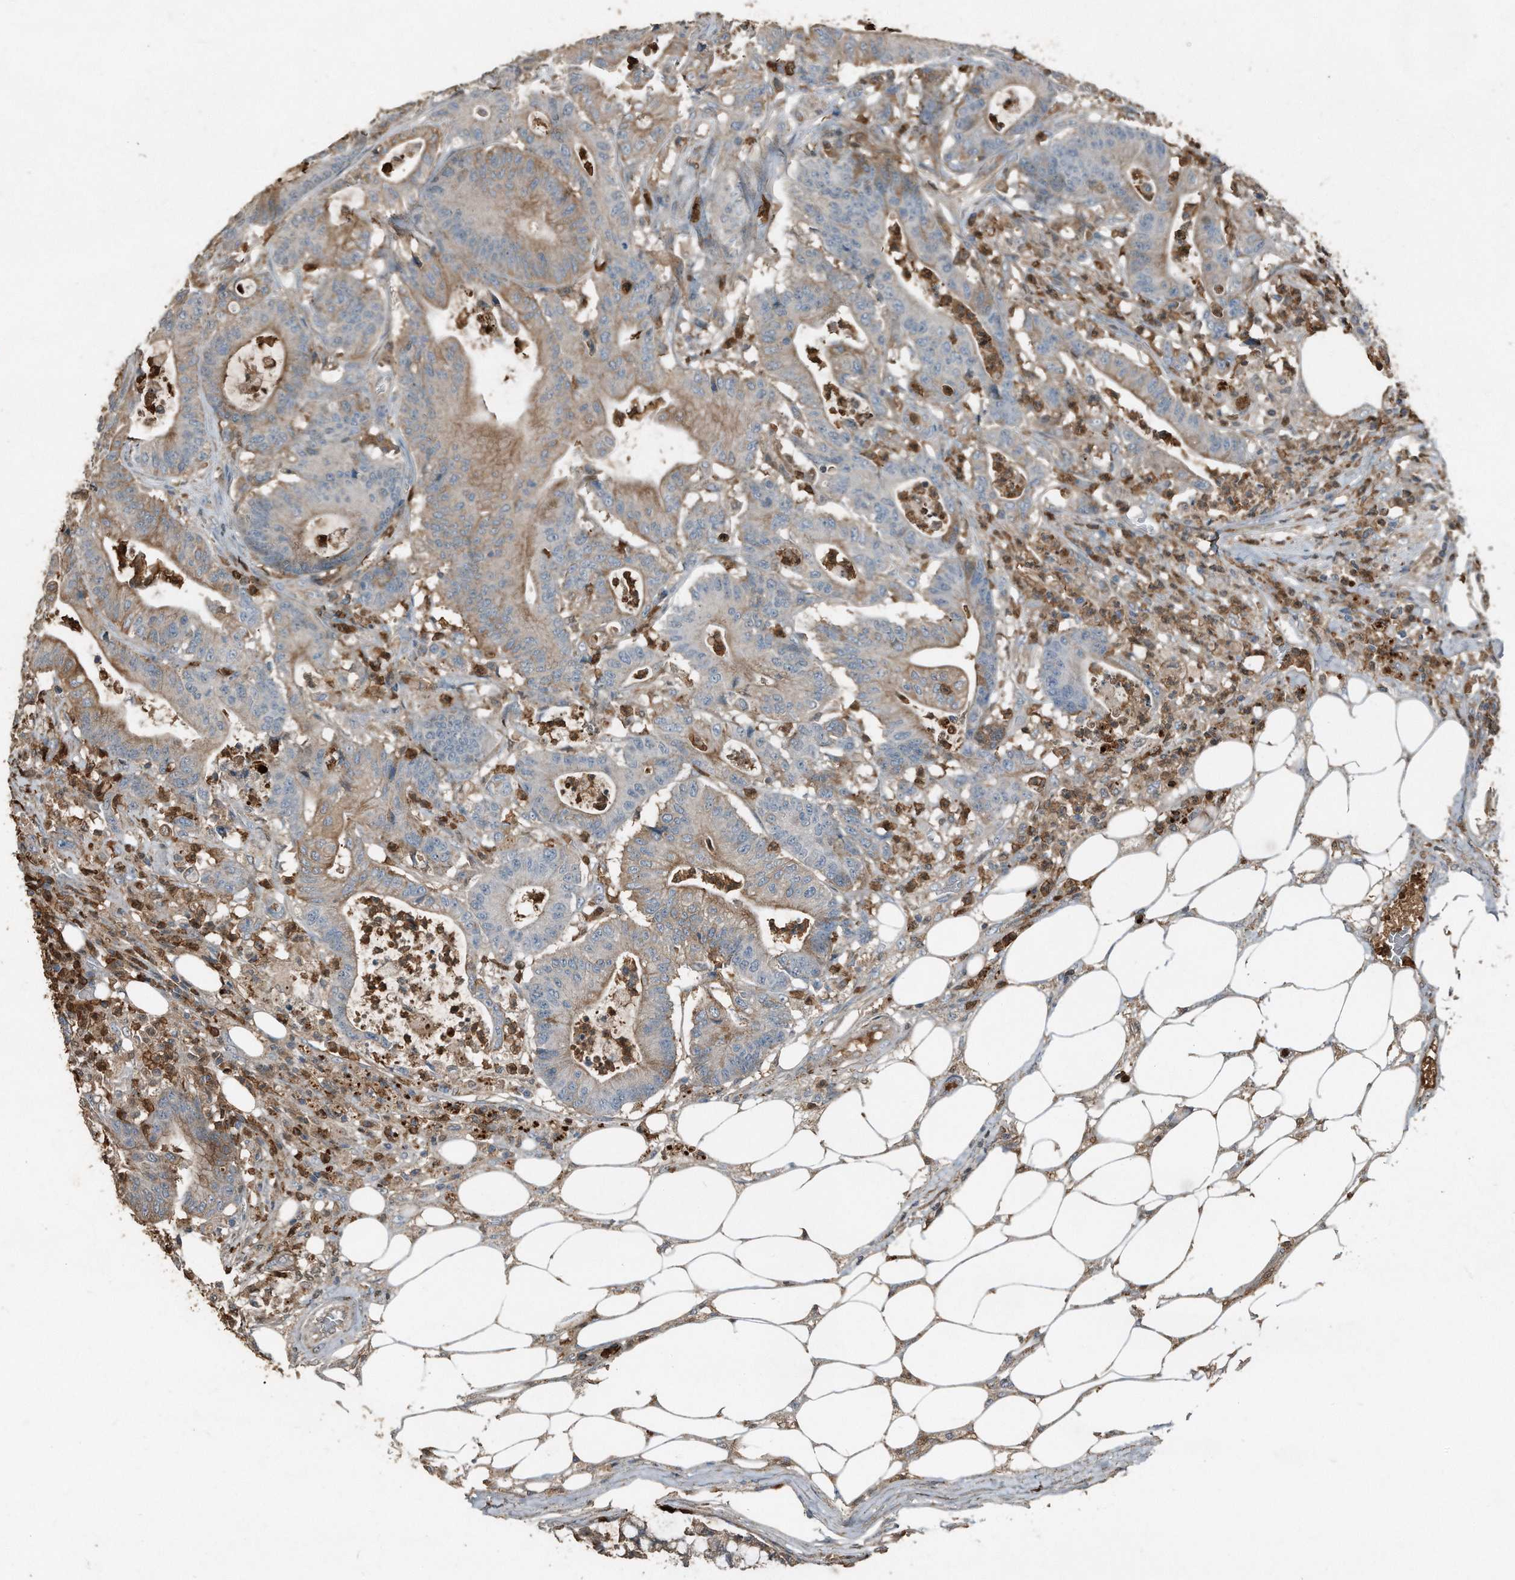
{"staining": {"intensity": "moderate", "quantity": "25%-75%", "location": "cytoplasmic/membranous"}, "tissue": "colorectal cancer", "cell_type": "Tumor cells", "image_type": "cancer", "snomed": [{"axis": "morphology", "description": "Adenocarcinoma, NOS"}, {"axis": "topography", "description": "Colon"}], "caption": "Protein staining of colorectal cancer (adenocarcinoma) tissue displays moderate cytoplasmic/membranous positivity in about 25%-75% of tumor cells.", "gene": "C9", "patient": {"sex": "female", "age": 84}}